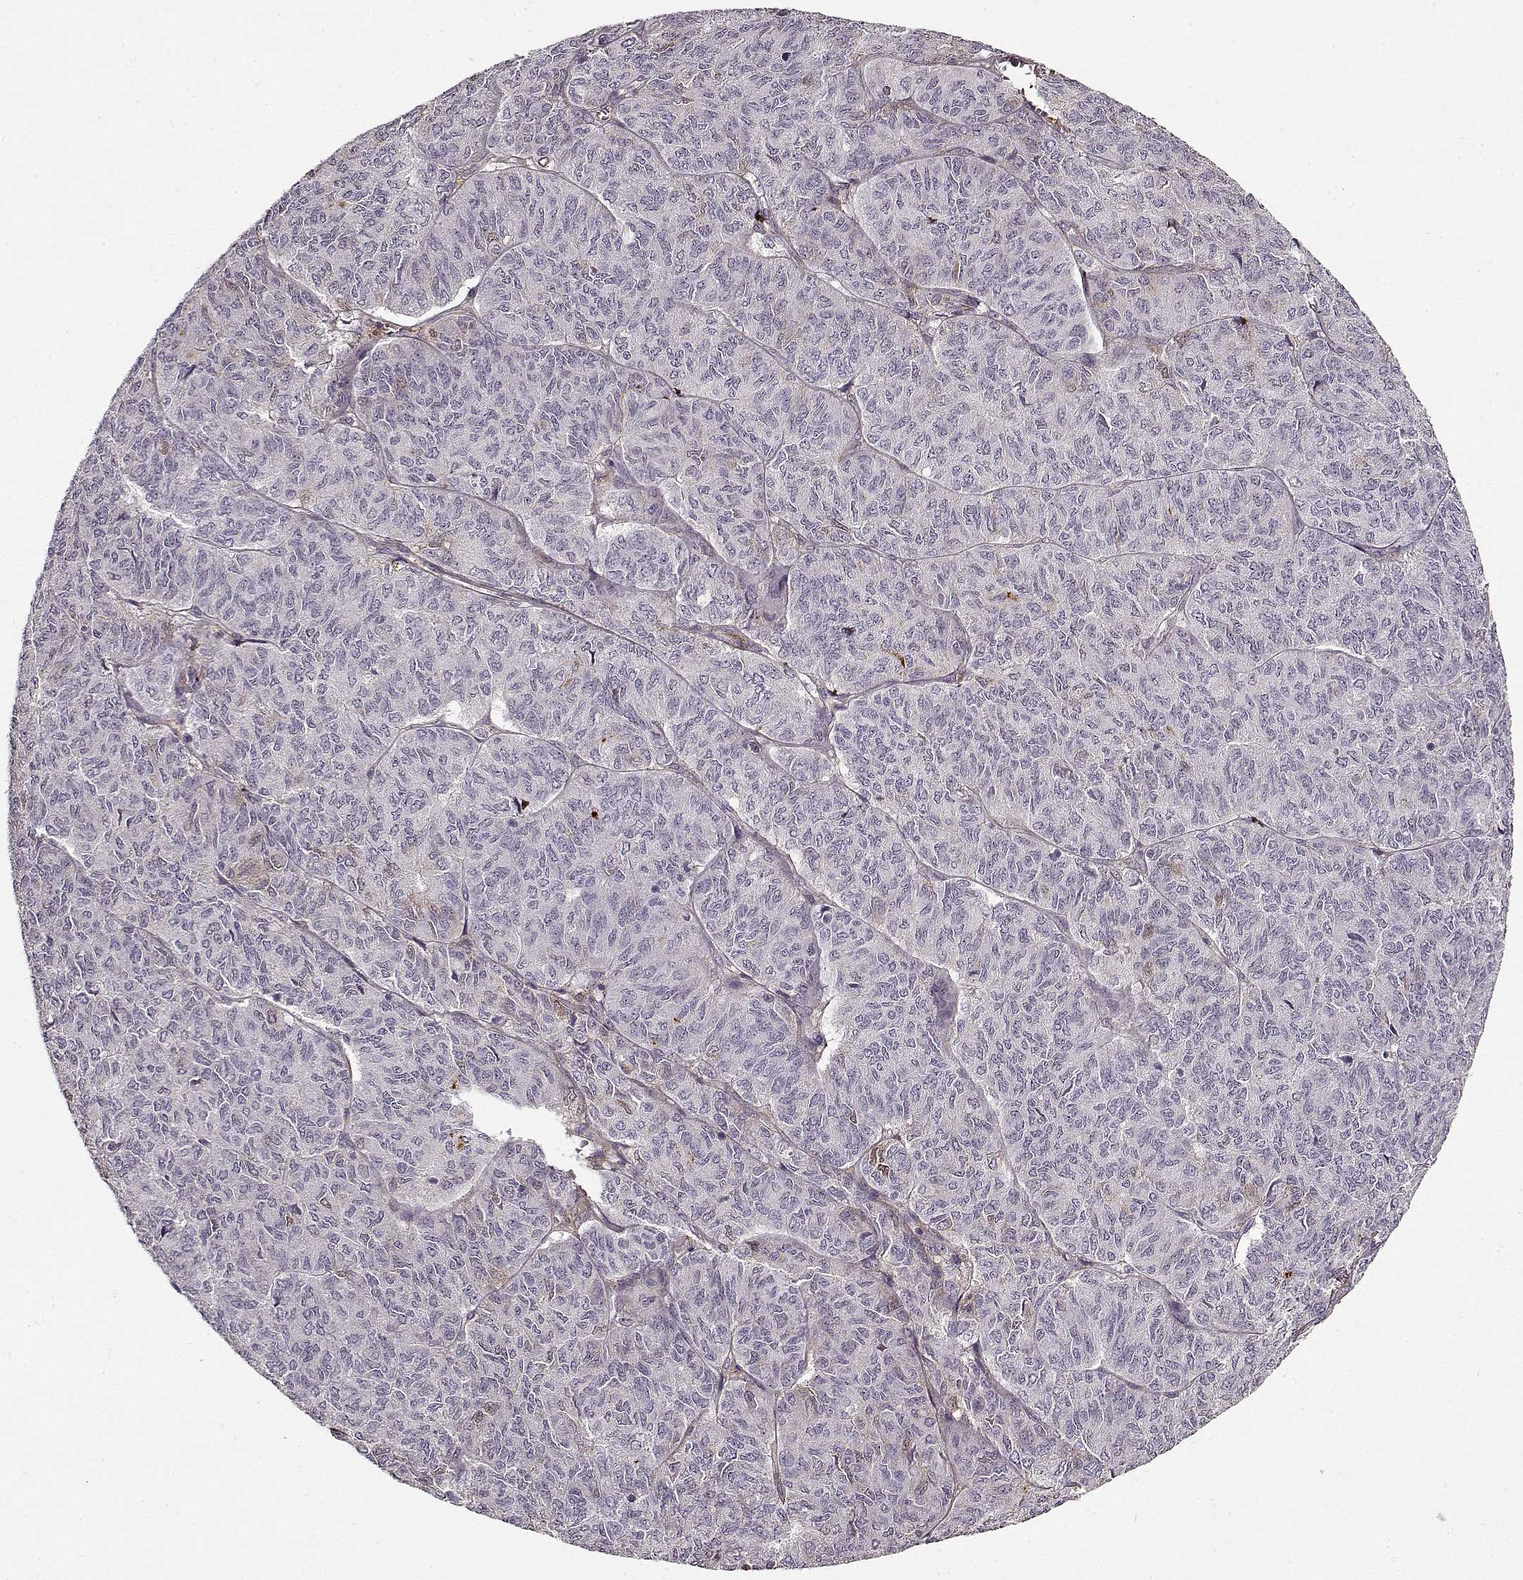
{"staining": {"intensity": "negative", "quantity": "none", "location": "none"}, "tissue": "ovarian cancer", "cell_type": "Tumor cells", "image_type": "cancer", "snomed": [{"axis": "morphology", "description": "Carcinoma, endometroid"}, {"axis": "topography", "description": "Ovary"}], "caption": "Immunohistochemistry image of ovarian cancer (endometroid carcinoma) stained for a protein (brown), which exhibits no positivity in tumor cells.", "gene": "LUM", "patient": {"sex": "female", "age": 80}}